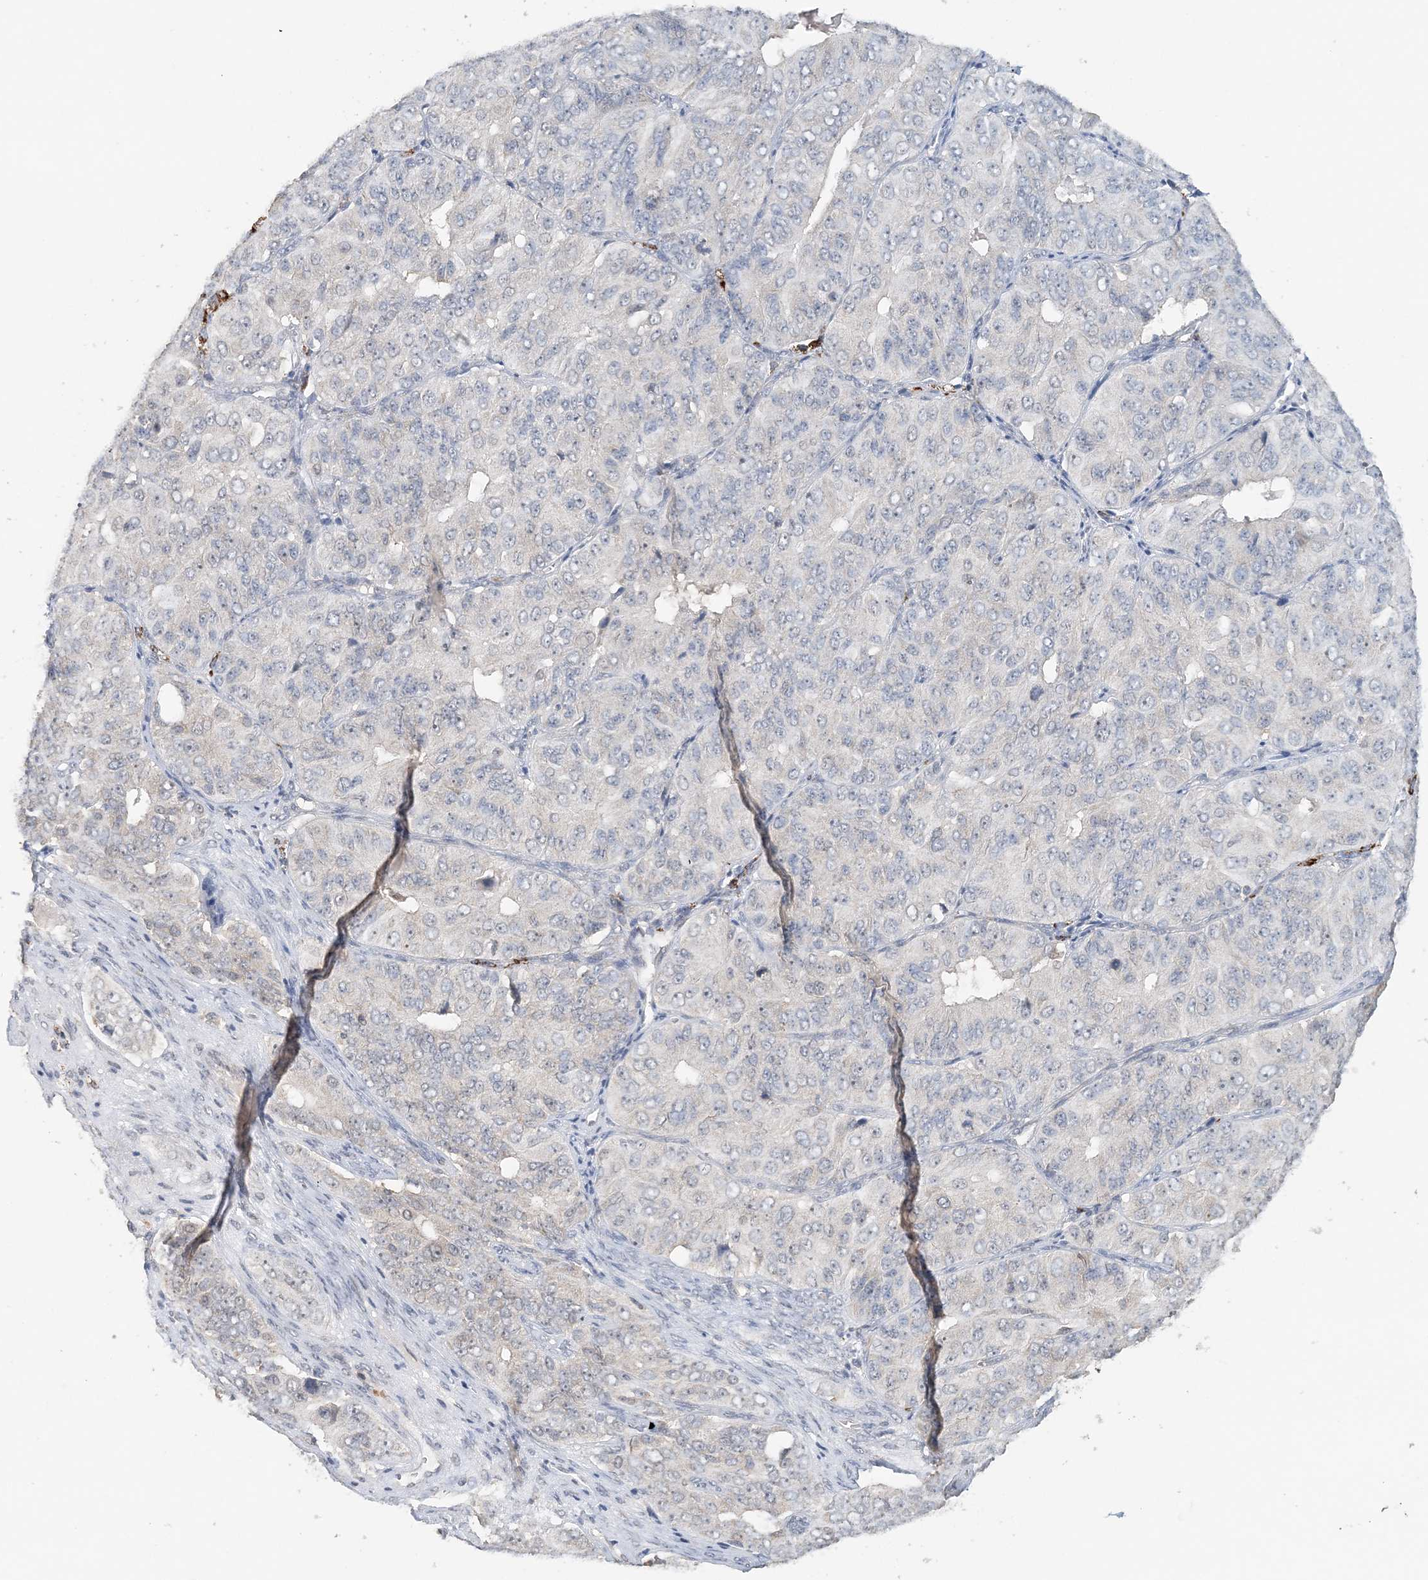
{"staining": {"intensity": "negative", "quantity": "none", "location": "none"}, "tissue": "ovarian cancer", "cell_type": "Tumor cells", "image_type": "cancer", "snomed": [{"axis": "morphology", "description": "Carcinoma, endometroid"}, {"axis": "topography", "description": "Ovary"}], "caption": "An image of ovarian cancer (endometroid carcinoma) stained for a protein shows no brown staining in tumor cells.", "gene": "FAM110A", "patient": {"sex": "female", "age": 51}}